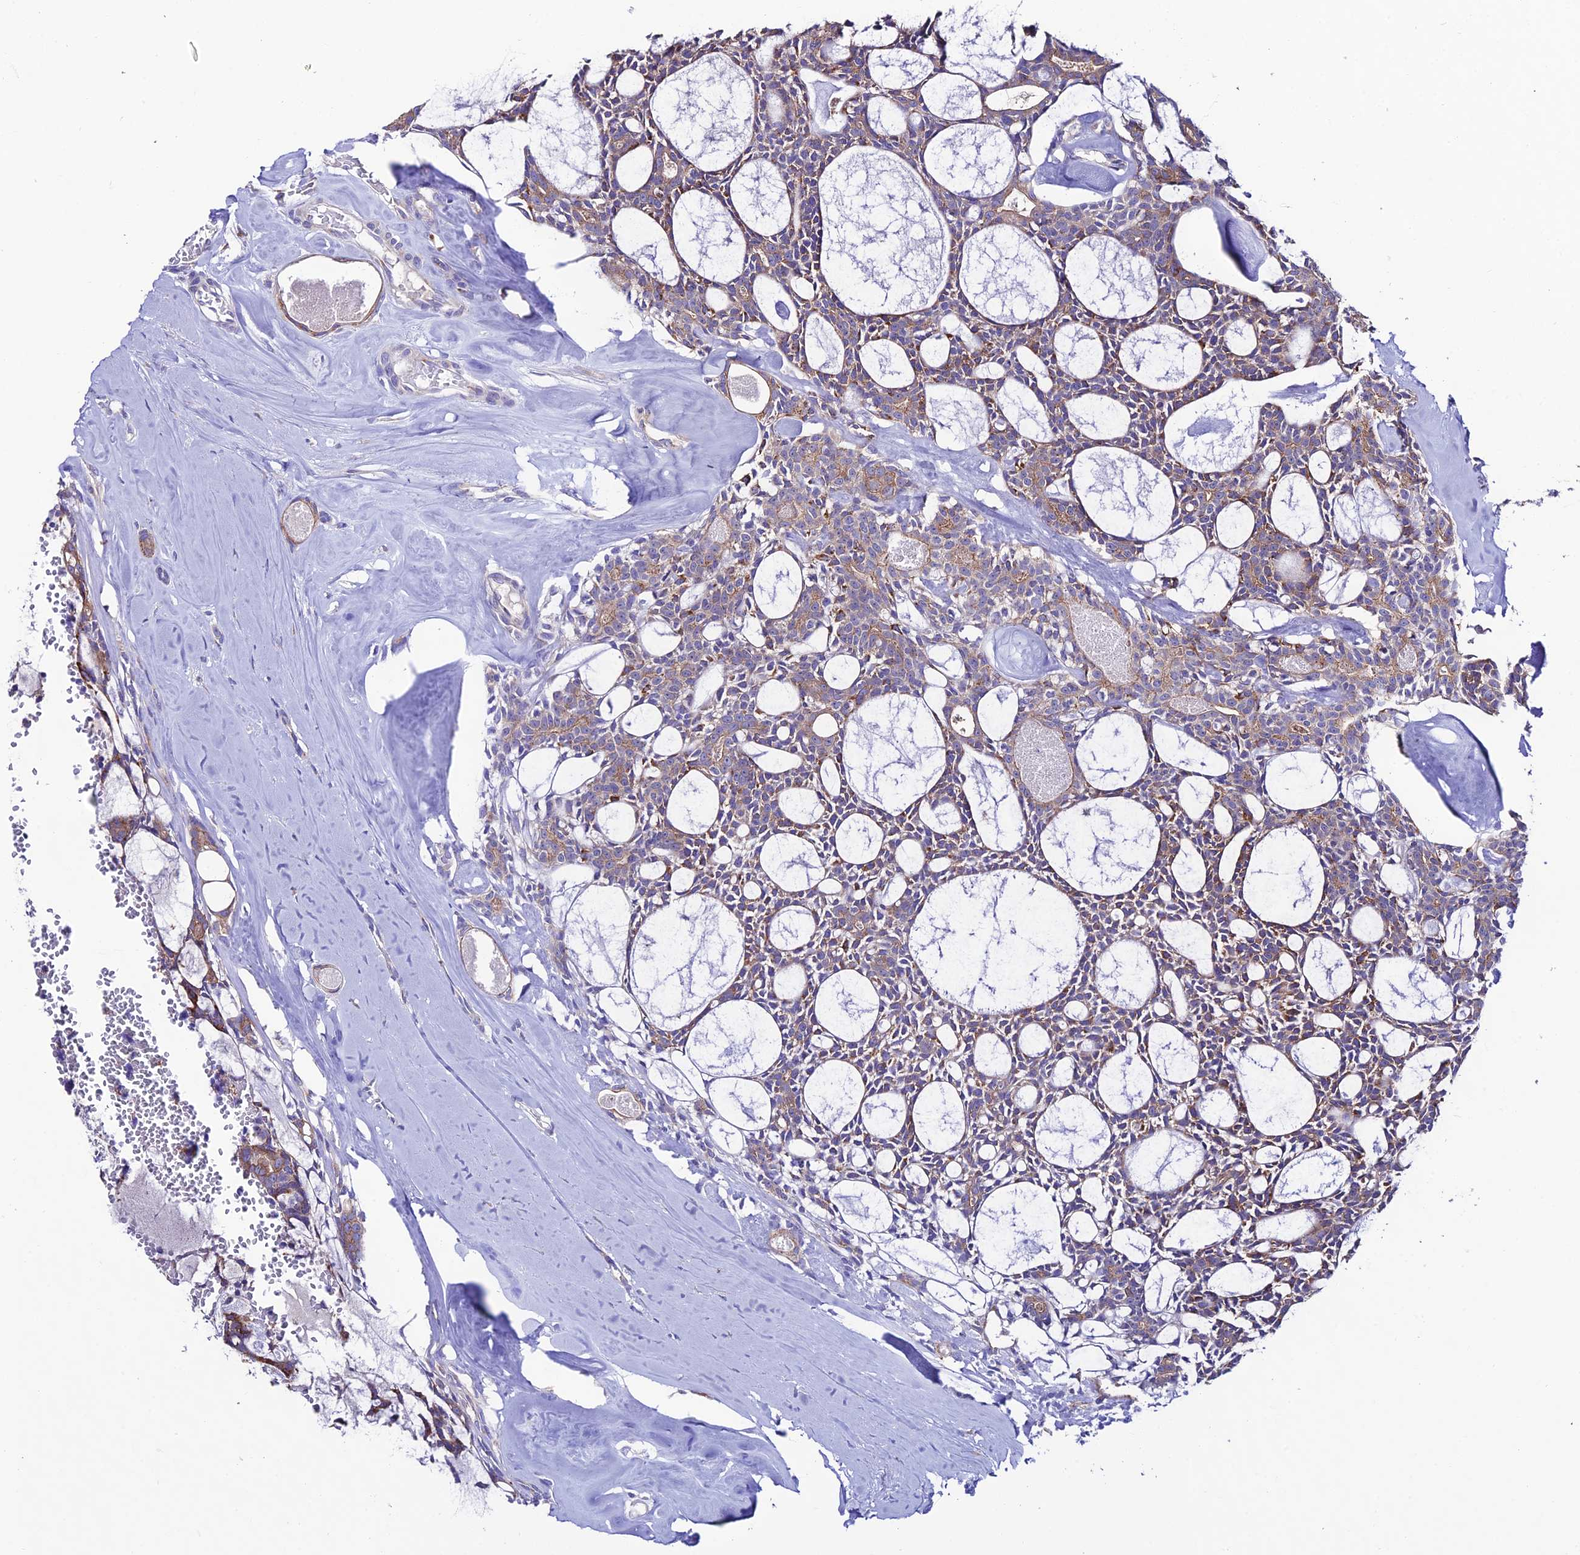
{"staining": {"intensity": "moderate", "quantity": "25%-75%", "location": "cytoplasmic/membranous"}, "tissue": "head and neck cancer", "cell_type": "Tumor cells", "image_type": "cancer", "snomed": [{"axis": "morphology", "description": "Adenocarcinoma, NOS"}, {"axis": "topography", "description": "Salivary gland"}, {"axis": "topography", "description": "Head-Neck"}], "caption": "An immunohistochemistry micrograph of neoplastic tissue is shown. Protein staining in brown labels moderate cytoplasmic/membranous positivity in head and neck cancer (adenocarcinoma) within tumor cells. (Stains: DAB in brown, nuclei in blue, Microscopy: brightfield microscopy at high magnification).", "gene": "LACTB2", "patient": {"sex": "male", "age": 55}}